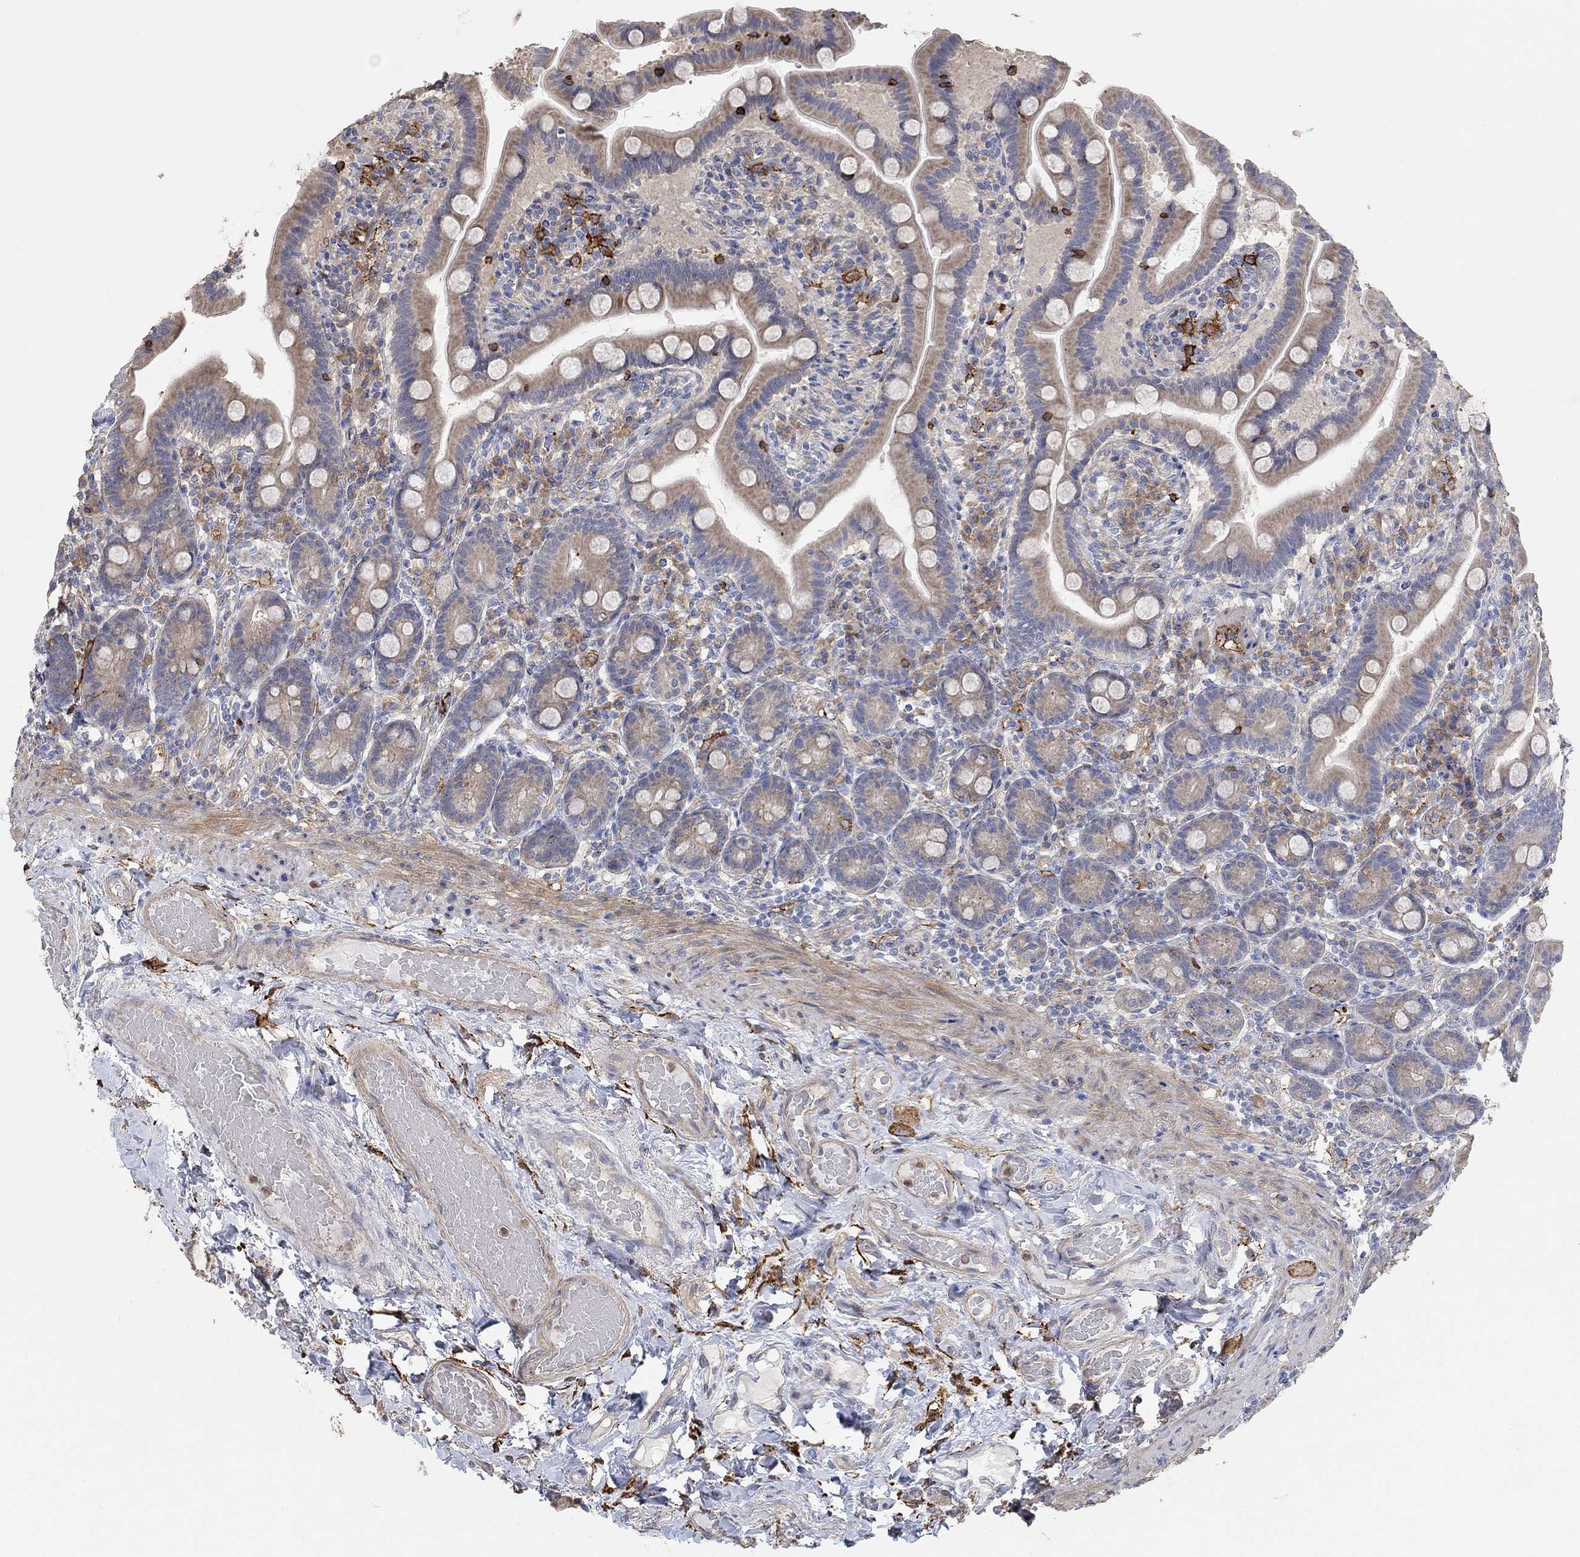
{"staining": {"intensity": "negative", "quantity": "none", "location": "none"}, "tissue": "small intestine", "cell_type": "Glandular cells", "image_type": "normal", "snomed": [{"axis": "morphology", "description": "Normal tissue, NOS"}, {"axis": "topography", "description": "Small intestine"}], "caption": "This is a micrograph of immunohistochemistry staining of benign small intestine, which shows no expression in glandular cells.", "gene": "SYT16", "patient": {"sex": "male", "age": 66}}